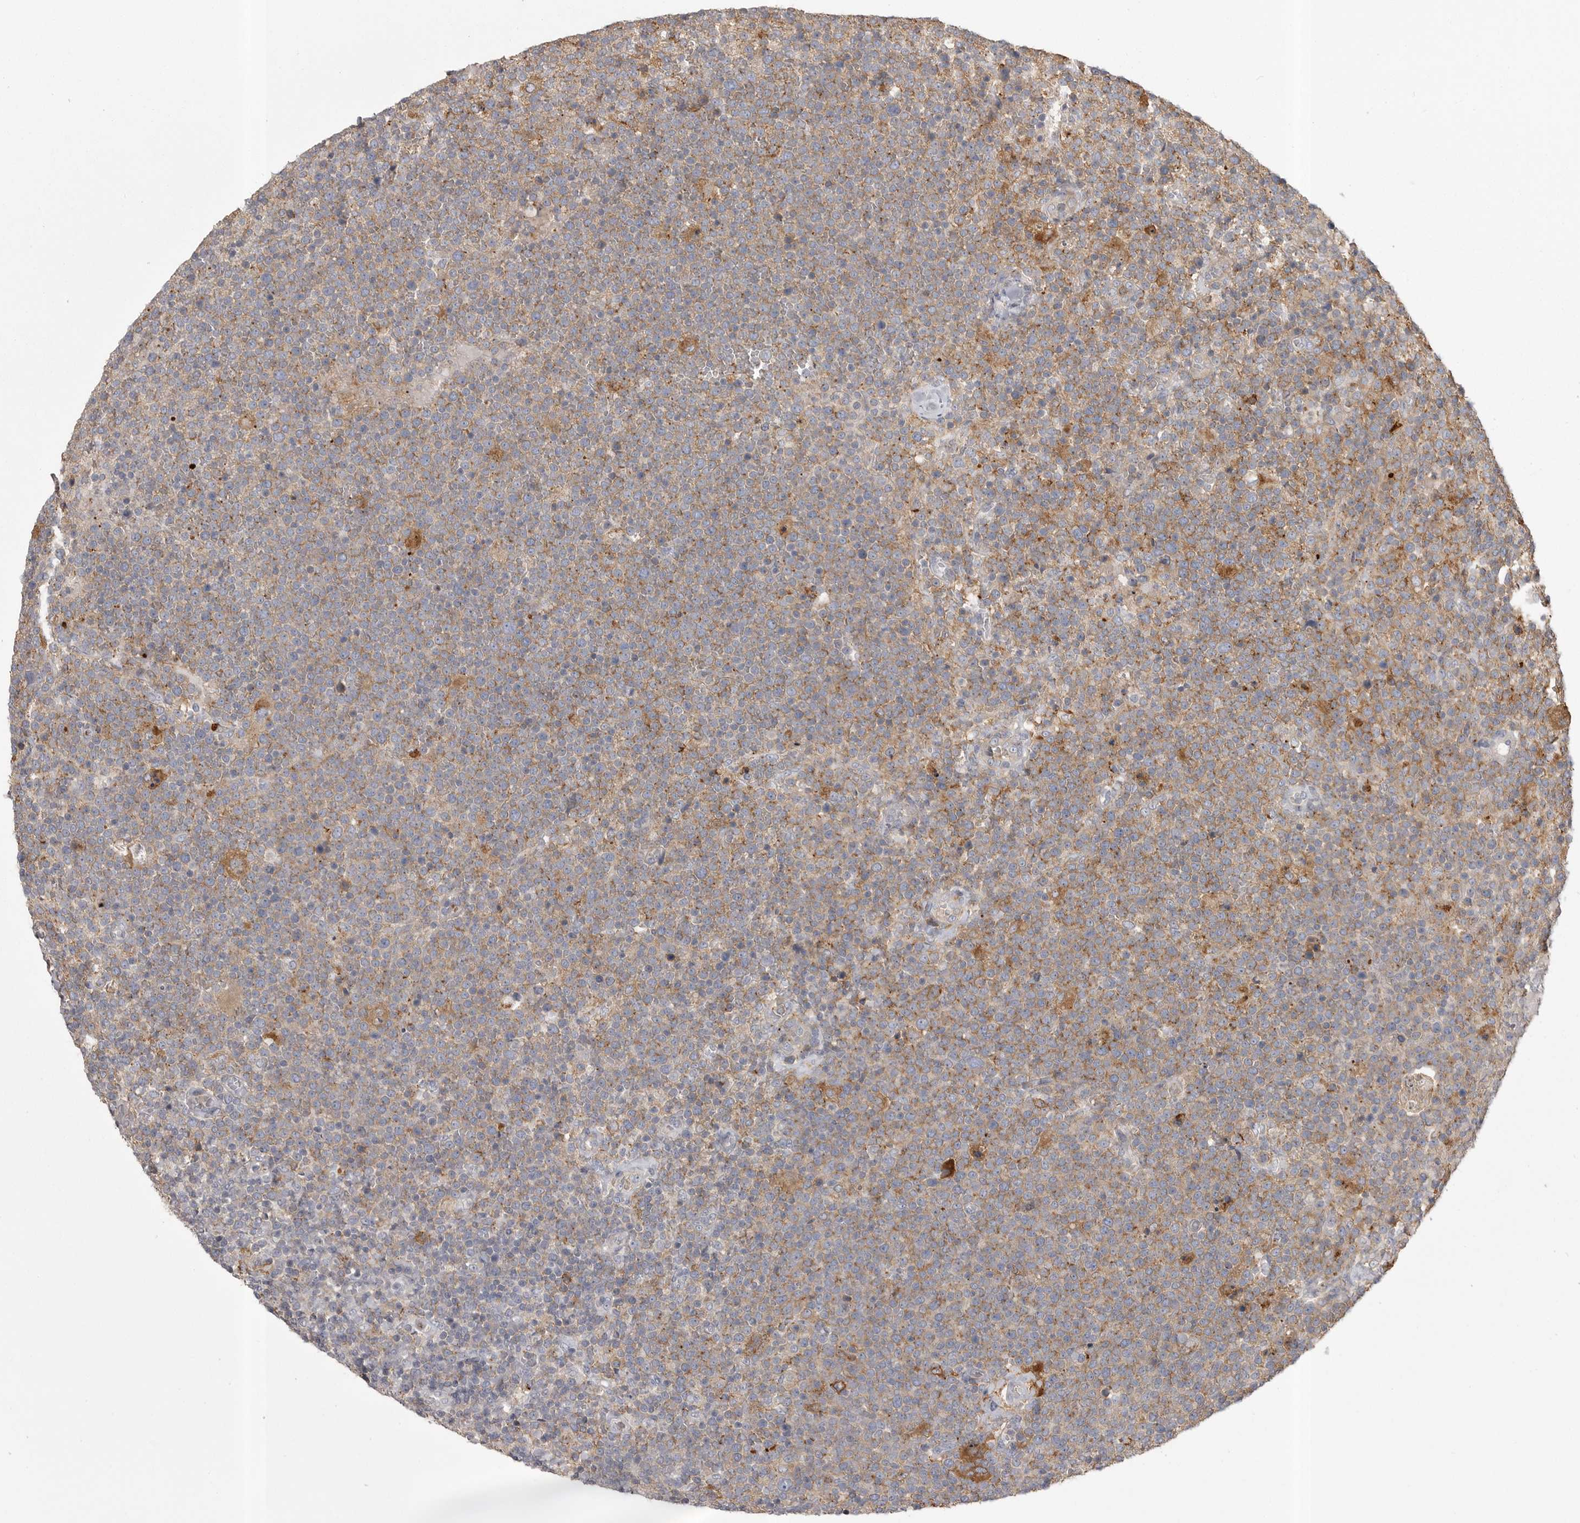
{"staining": {"intensity": "moderate", "quantity": "25%-75%", "location": "cytoplasmic/membranous"}, "tissue": "lymphoma", "cell_type": "Tumor cells", "image_type": "cancer", "snomed": [{"axis": "morphology", "description": "Malignant lymphoma, non-Hodgkin's type, High grade"}, {"axis": "topography", "description": "Lymph node"}], "caption": "IHC staining of high-grade malignant lymphoma, non-Hodgkin's type, which shows medium levels of moderate cytoplasmic/membranous staining in about 25%-75% of tumor cells indicating moderate cytoplasmic/membranous protein positivity. The staining was performed using DAB (brown) for protein detection and nuclei were counterstained in hematoxylin (blue).", "gene": "CMTM6", "patient": {"sex": "male", "age": 61}}